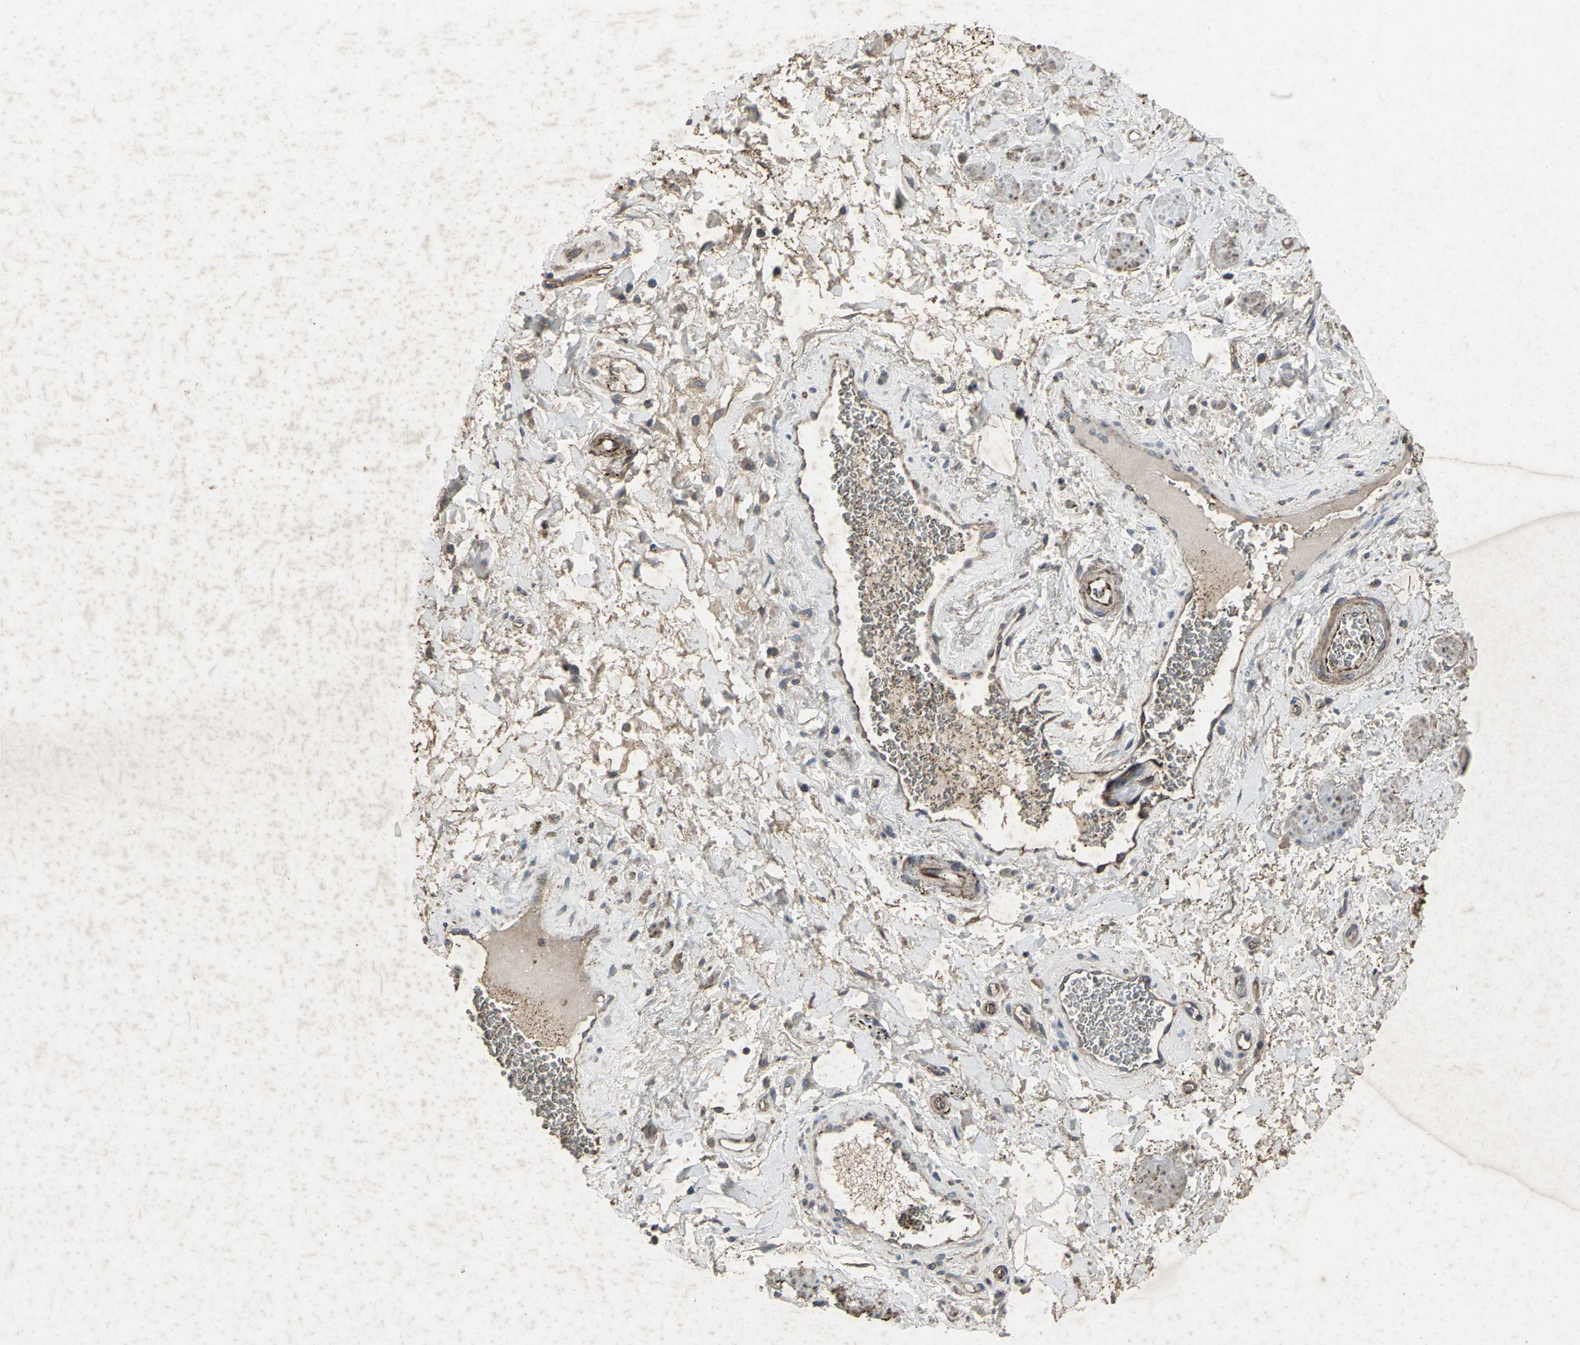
{"staining": {"intensity": "moderate", "quantity": ">75%", "location": "cytoplasmic/membranous"}, "tissue": "adipose tissue", "cell_type": "Adipocytes", "image_type": "normal", "snomed": [{"axis": "morphology", "description": "Normal tissue, NOS"}, {"axis": "topography", "description": "Soft tissue"}, {"axis": "topography", "description": "Peripheral nerve tissue"}], "caption": "IHC staining of benign adipose tissue, which displays medium levels of moderate cytoplasmic/membranous staining in approximately >75% of adipocytes indicating moderate cytoplasmic/membranous protein positivity. The staining was performed using DAB (brown) for protein detection and nuclei were counterstained in hematoxylin (blue).", "gene": "CCR9", "patient": {"sex": "female", "age": 71}}